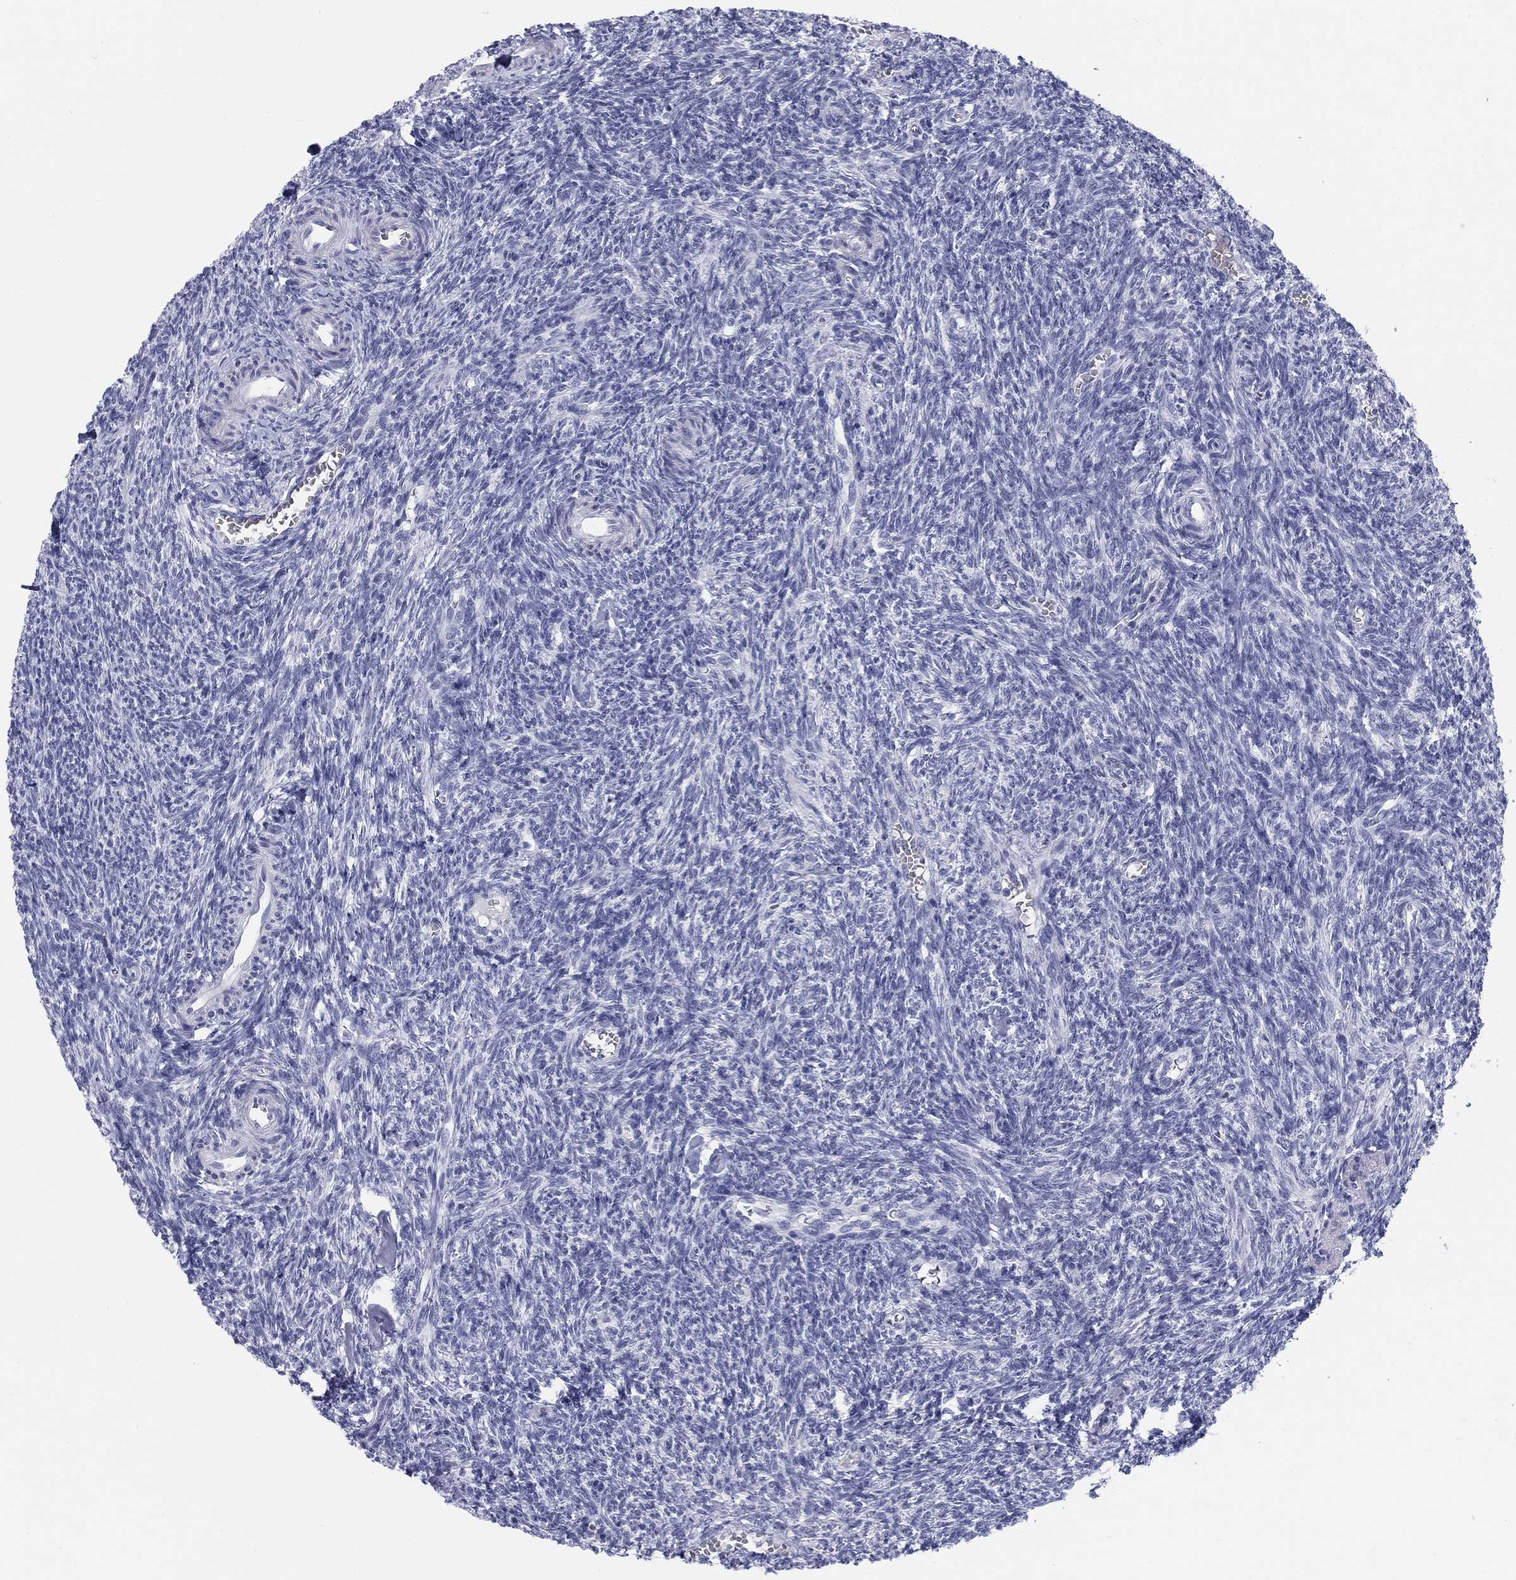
{"staining": {"intensity": "negative", "quantity": "none", "location": "none"}, "tissue": "ovary", "cell_type": "Follicle cells", "image_type": "normal", "snomed": [{"axis": "morphology", "description": "Normal tissue, NOS"}, {"axis": "topography", "description": "Ovary"}], "caption": "Immunohistochemical staining of normal human ovary demonstrates no significant expression in follicle cells.", "gene": "CALB1", "patient": {"sex": "female", "age": 27}}